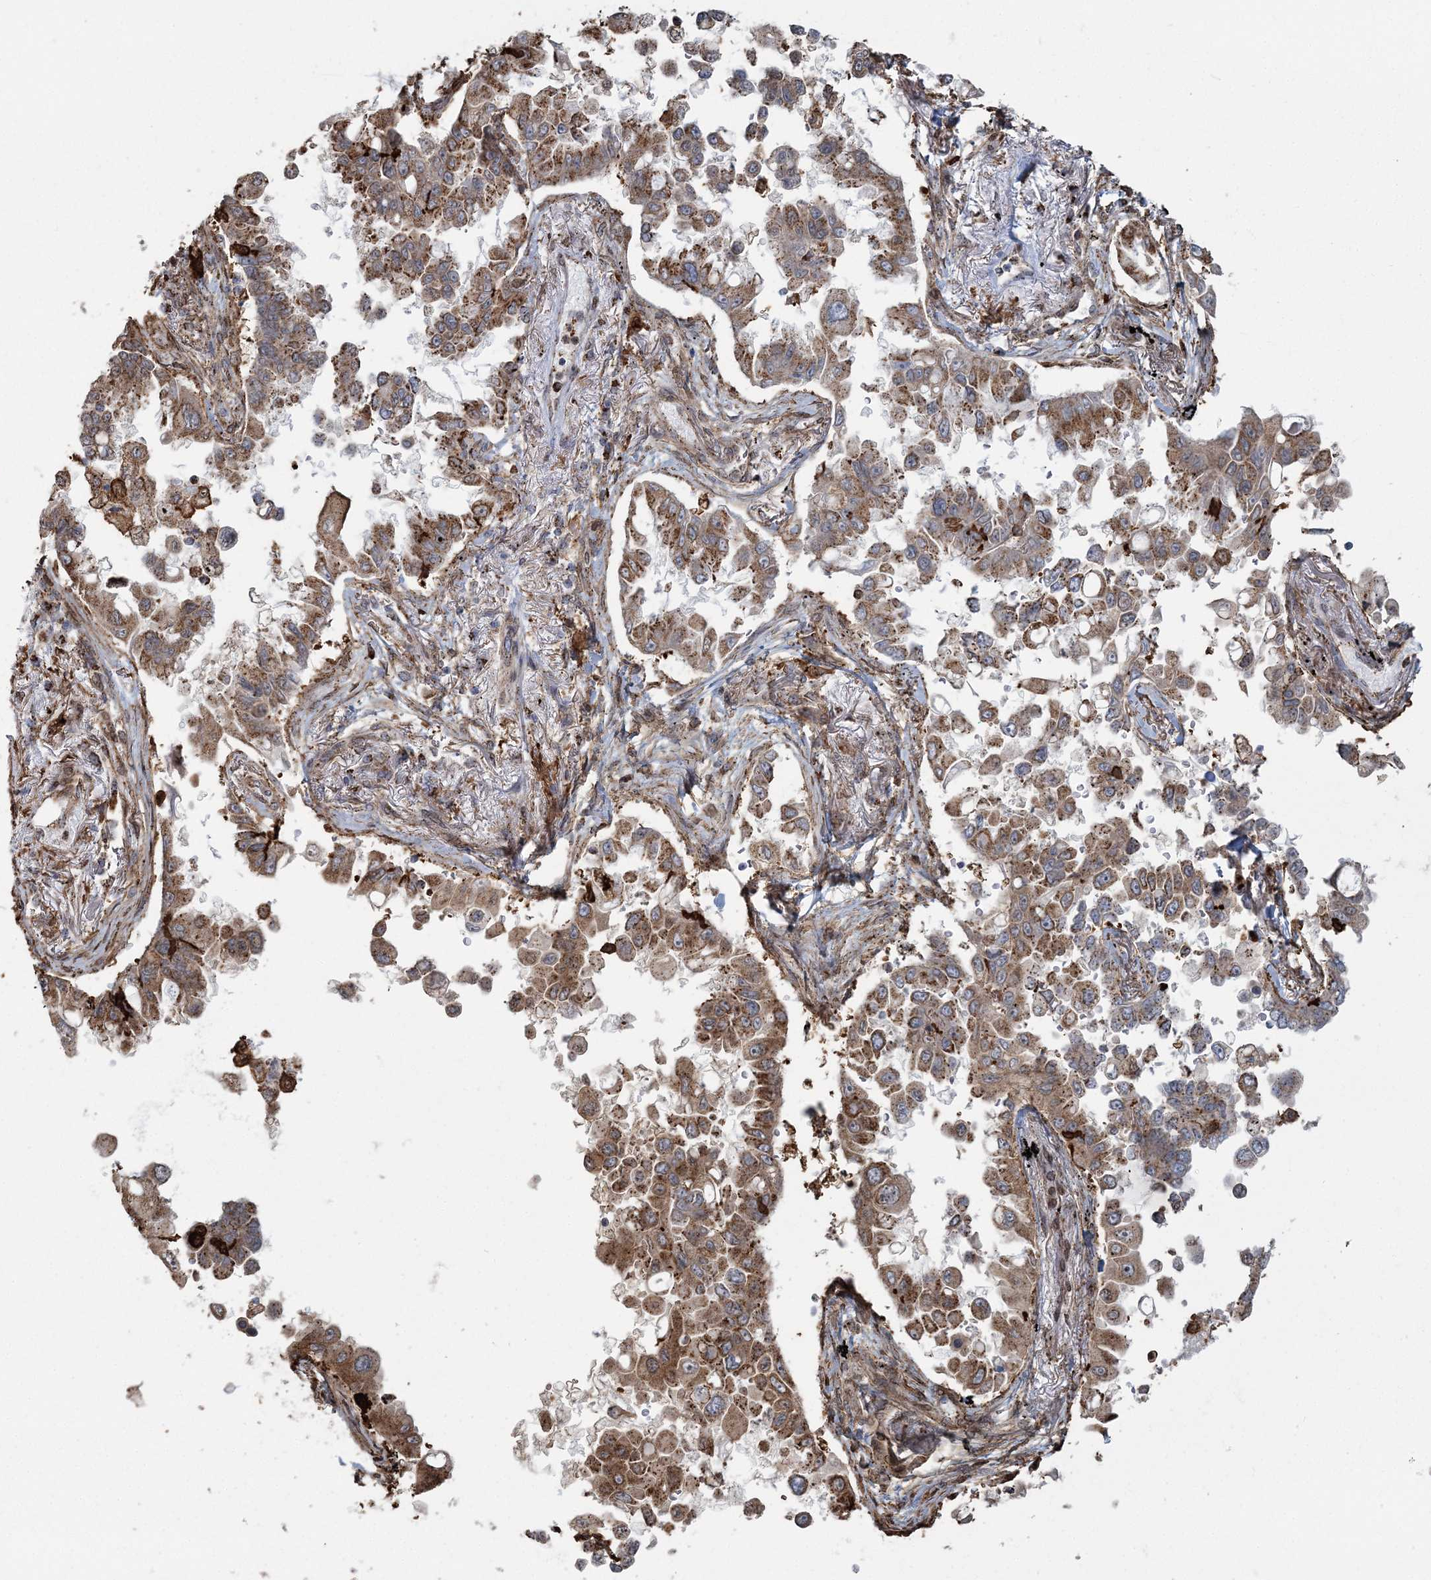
{"staining": {"intensity": "moderate", "quantity": ">75%", "location": "cytoplasmic/membranous"}, "tissue": "lung cancer", "cell_type": "Tumor cells", "image_type": "cancer", "snomed": [{"axis": "morphology", "description": "Adenocarcinoma, NOS"}, {"axis": "topography", "description": "Lung"}], "caption": "Tumor cells reveal medium levels of moderate cytoplasmic/membranous positivity in approximately >75% of cells in lung adenocarcinoma. The protein is shown in brown color, while the nuclei are stained blue.", "gene": "TRAF3IP2", "patient": {"sex": "female", "age": 67}}